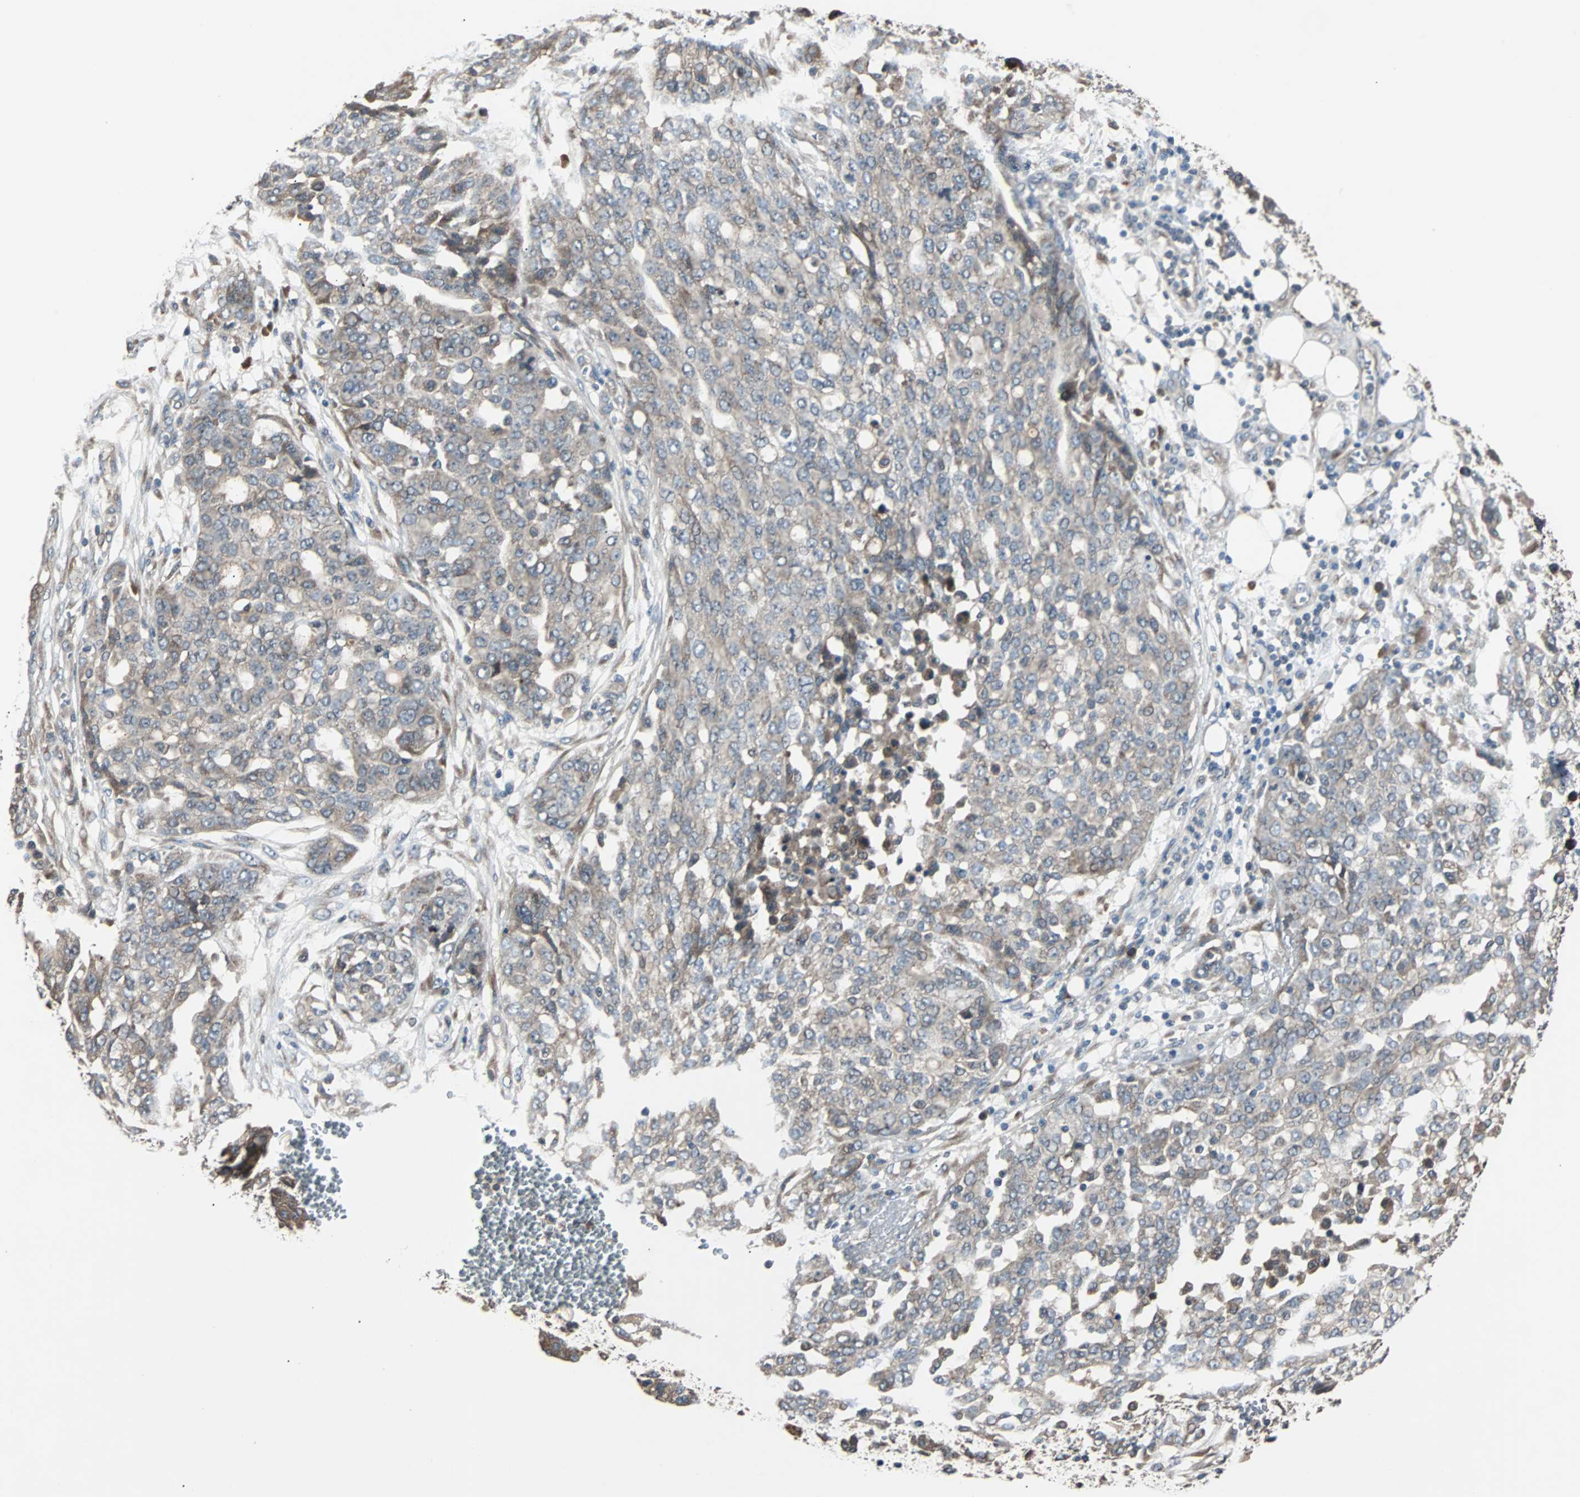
{"staining": {"intensity": "moderate", "quantity": ">75%", "location": "cytoplasmic/membranous"}, "tissue": "ovarian cancer", "cell_type": "Tumor cells", "image_type": "cancer", "snomed": [{"axis": "morphology", "description": "Cystadenocarcinoma, serous, NOS"}, {"axis": "topography", "description": "Soft tissue"}, {"axis": "topography", "description": "Ovary"}], "caption": "Immunohistochemistry (DAB) staining of human ovarian serous cystadenocarcinoma exhibits moderate cytoplasmic/membranous protein staining in approximately >75% of tumor cells.", "gene": "ARF1", "patient": {"sex": "female", "age": 57}}